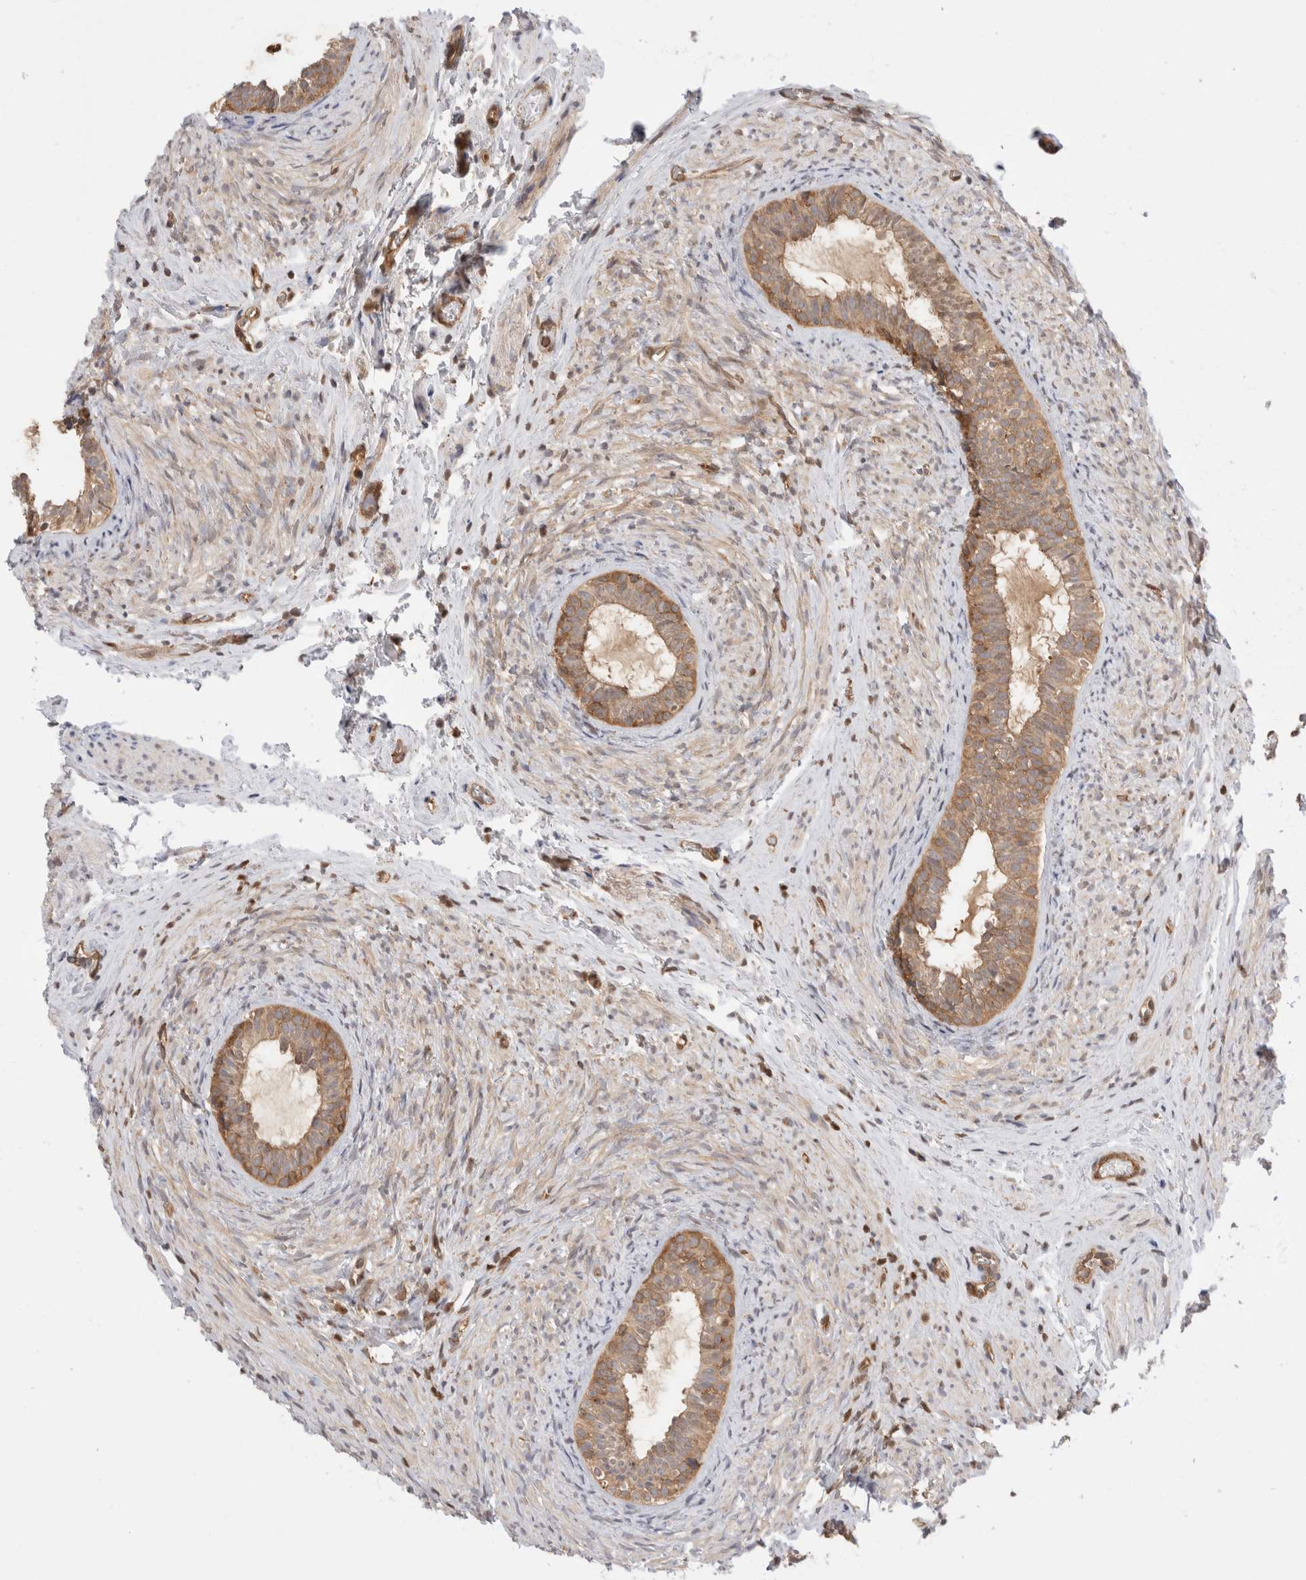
{"staining": {"intensity": "moderate", "quantity": "25%-75%", "location": "cytoplasmic/membranous"}, "tissue": "epididymis", "cell_type": "Glandular cells", "image_type": "normal", "snomed": [{"axis": "morphology", "description": "Normal tissue, NOS"}, {"axis": "topography", "description": "Epididymis"}], "caption": "Protein analysis of benign epididymis shows moderate cytoplasmic/membranous positivity in approximately 25%-75% of glandular cells. (DAB (3,3'-diaminobenzidine) IHC with brightfield microscopy, high magnification).", "gene": "NFKB1", "patient": {"sex": "male", "age": 5}}